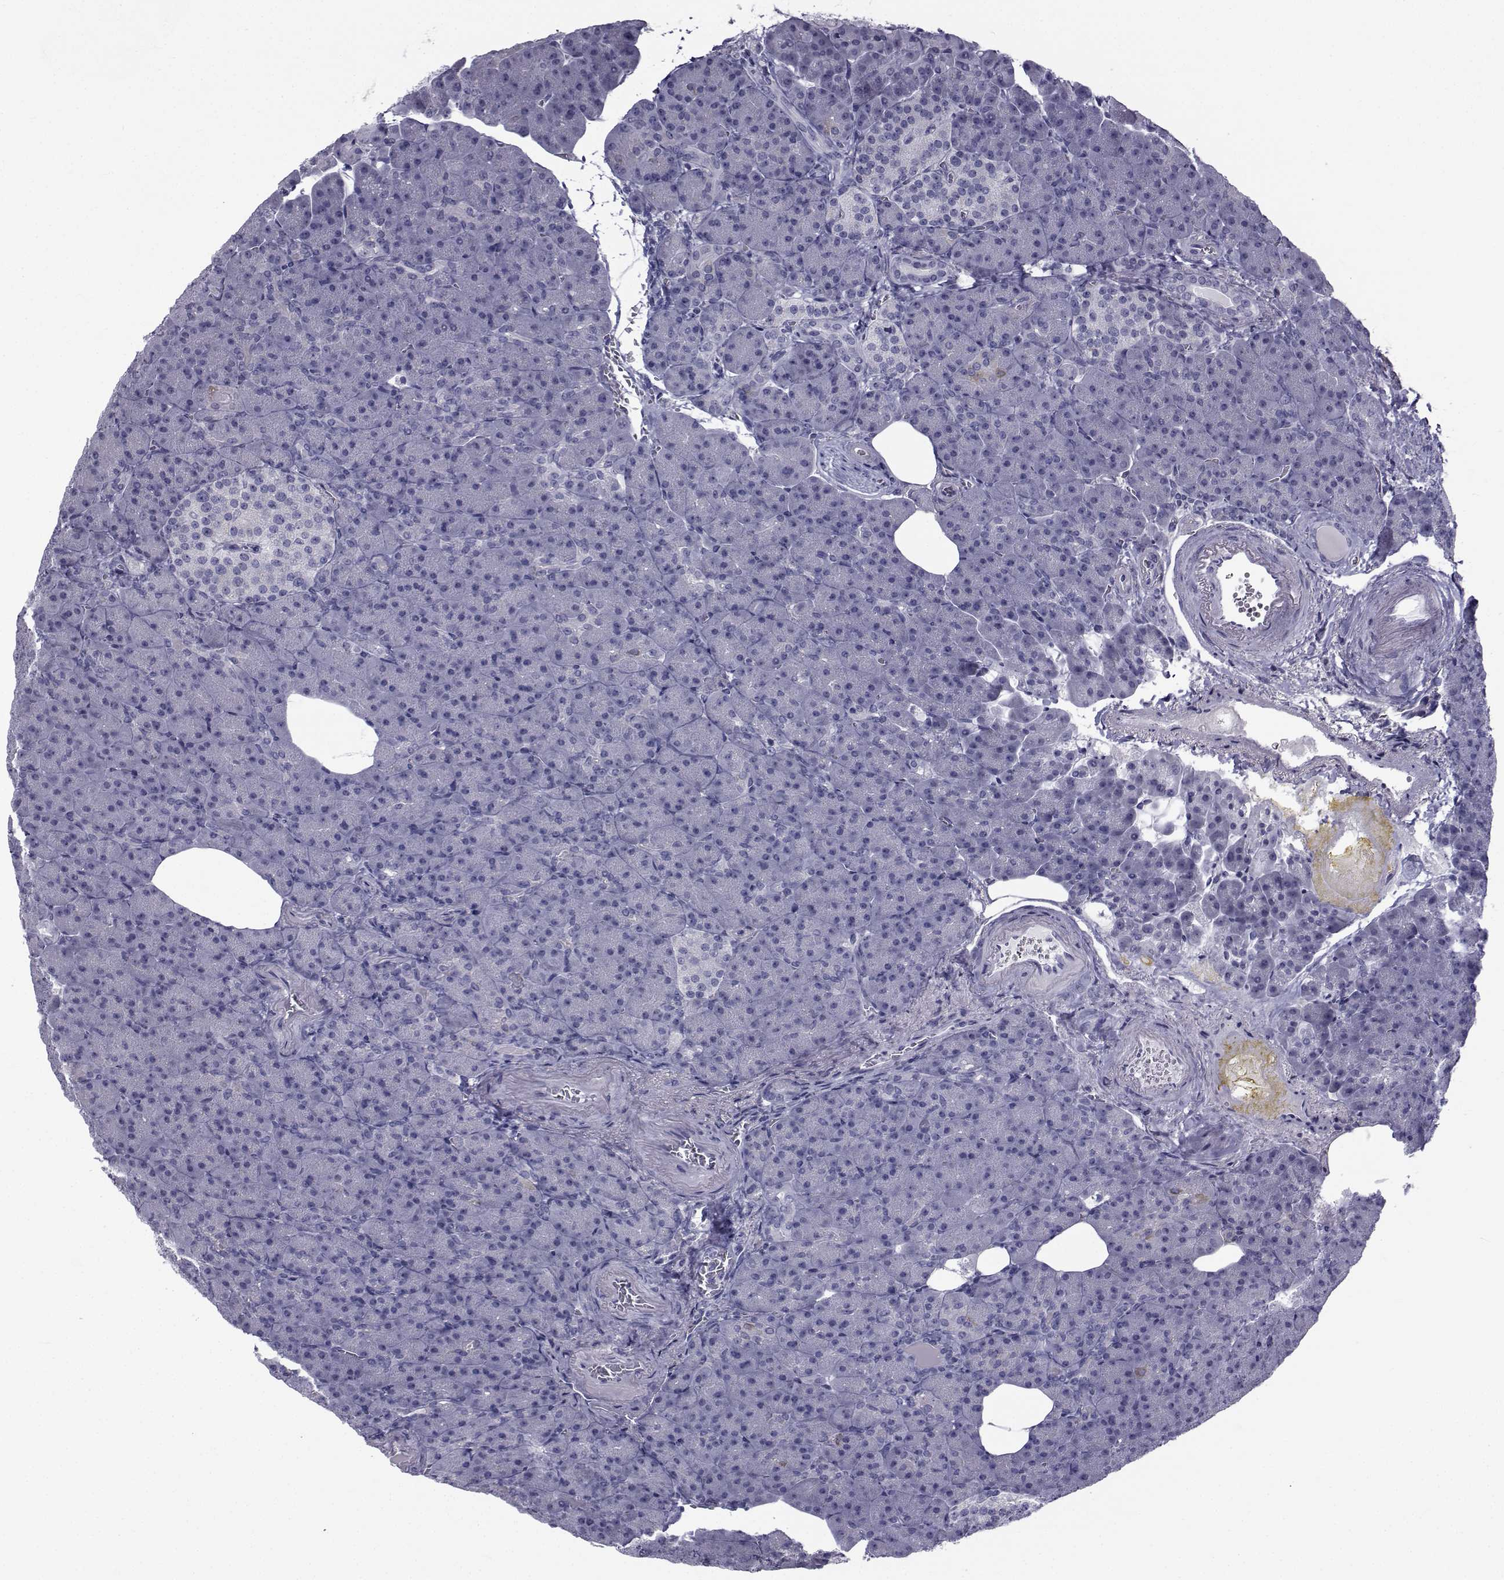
{"staining": {"intensity": "negative", "quantity": "none", "location": "none"}, "tissue": "pancreas", "cell_type": "Exocrine glandular cells", "image_type": "normal", "snomed": [{"axis": "morphology", "description": "Normal tissue, NOS"}, {"axis": "topography", "description": "Pancreas"}], "caption": "High power microscopy micrograph of an immunohistochemistry photomicrograph of benign pancreas, revealing no significant positivity in exocrine glandular cells. (IHC, brightfield microscopy, high magnification).", "gene": "FDXR", "patient": {"sex": "female", "age": 74}}